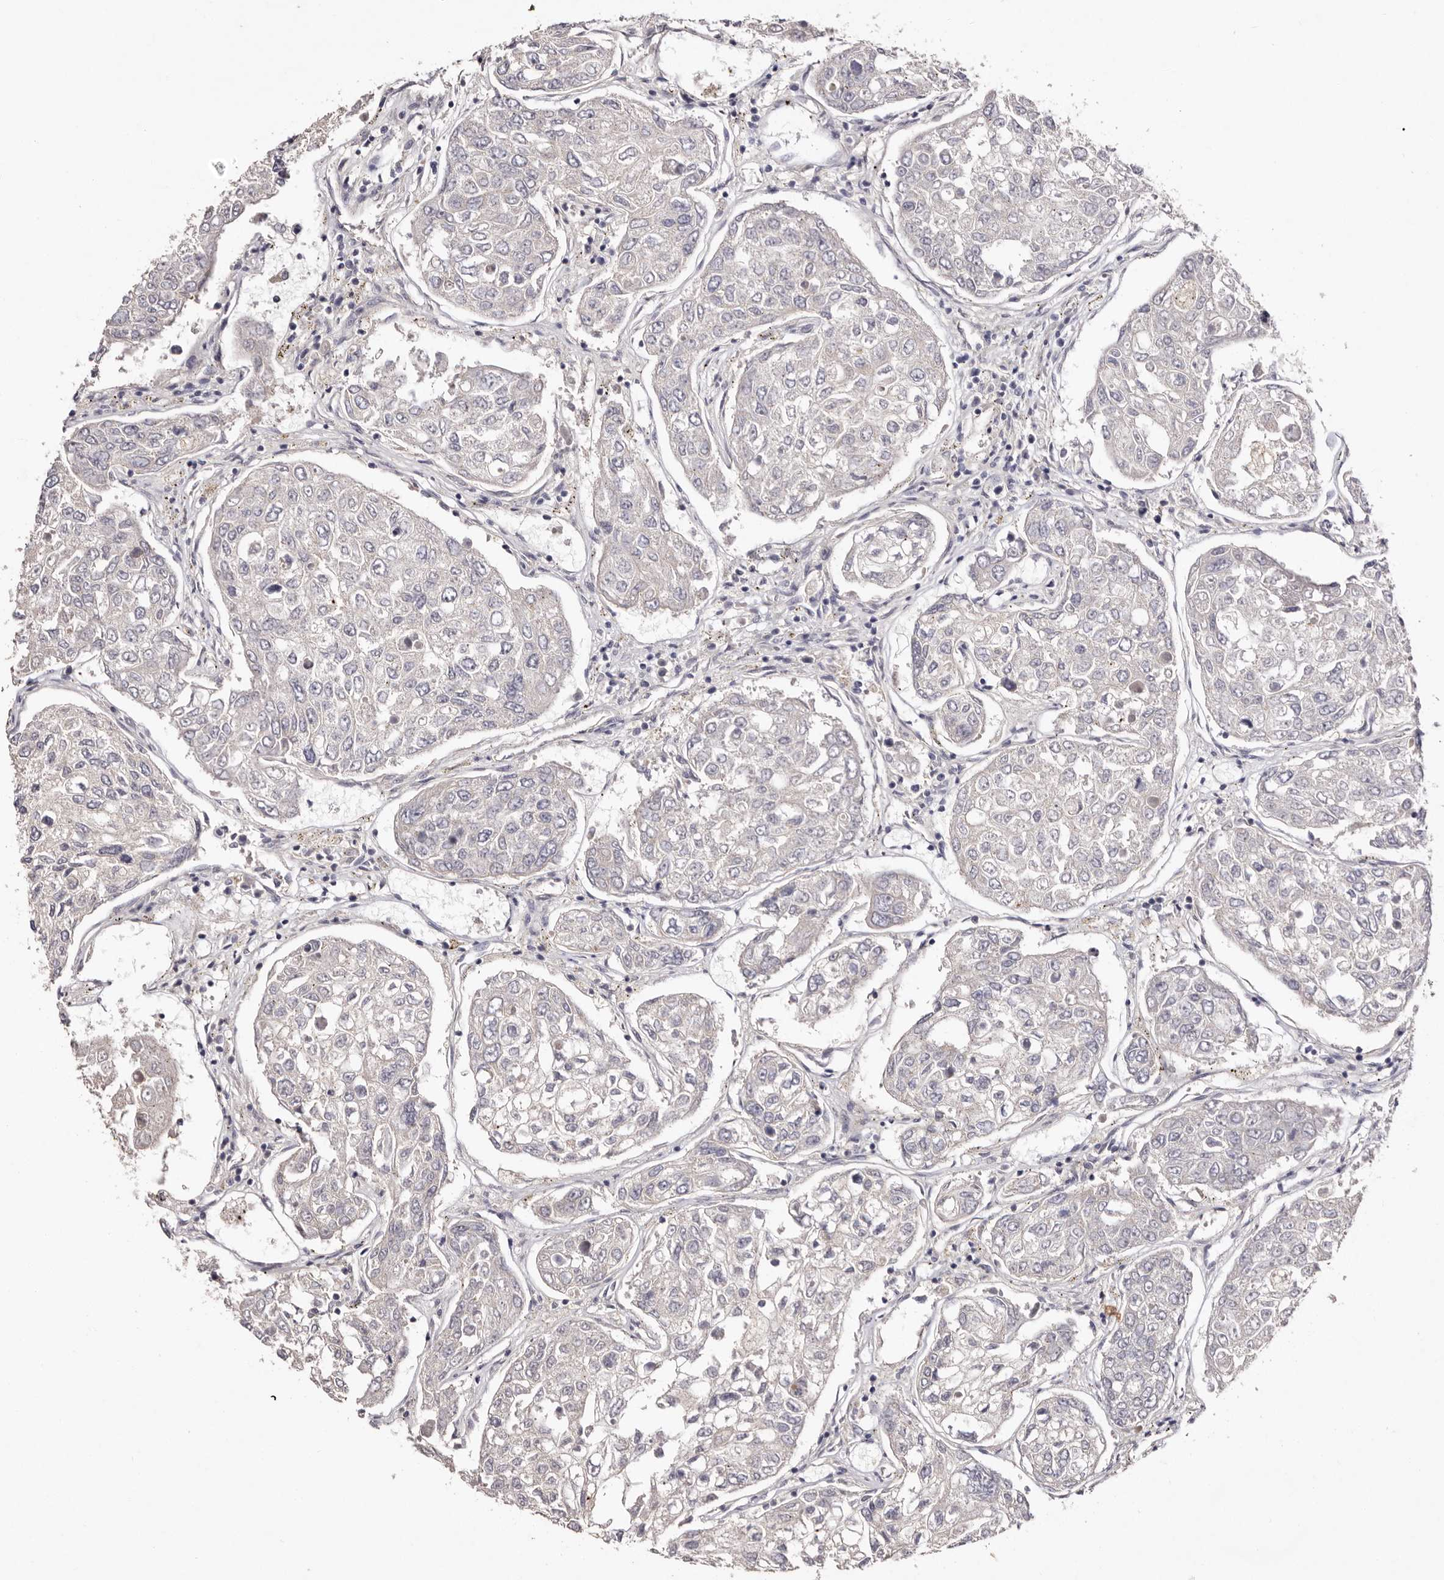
{"staining": {"intensity": "negative", "quantity": "none", "location": "none"}, "tissue": "urothelial cancer", "cell_type": "Tumor cells", "image_type": "cancer", "snomed": [{"axis": "morphology", "description": "Urothelial carcinoma, High grade"}, {"axis": "topography", "description": "Lymph node"}, {"axis": "topography", "description": "Urinary bladder"}], "caption": "High power microscopy photomicrograph of an IHC image of high-grade urothelial carcinoma, revealing no significant expression in tumor cells. Nuclei are stained in blue.", "gene": "FAM167B", "patient": {"sex": "male", "age": 51}}